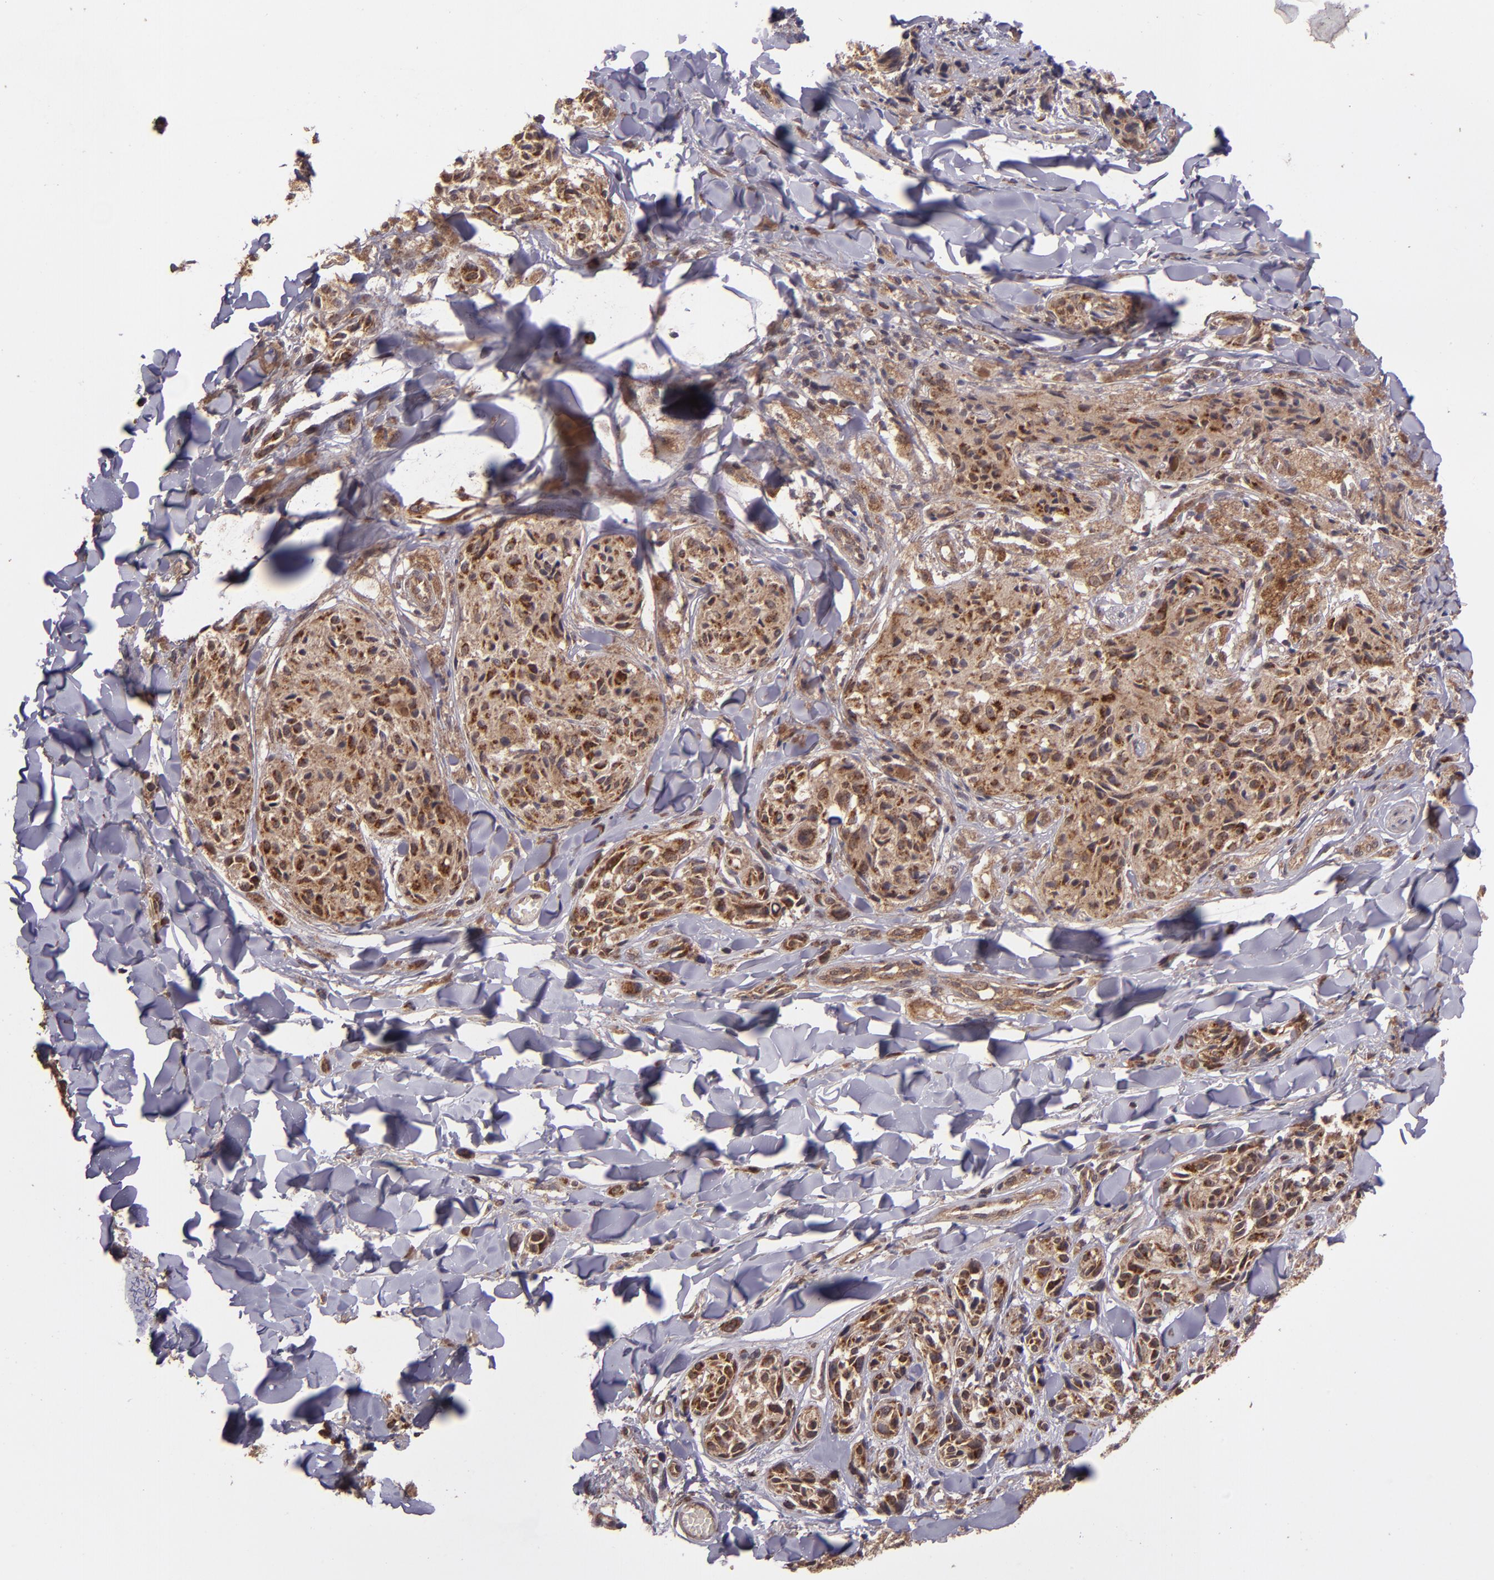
{"staining": {"intensity": "strong", "quantity": ">75%", "location": "cytoplasmic/membranous"}, "tissue": "melanoma", "cell_type": "Tumor cells", "image_type": "cancer", "snomed": [{"axis": "morphology", "description": "Malignant melanoma, Metastatic site"}, {"axis": "topography", "description": "Skin"}], "caption": "Immunohistochemical staining of human melanoma exhibits high levels of strong cytoplasmic/membranous expression in approximately >75% of tumor cells.", "gene": "USP51", "patient": {"sex": "female", "age": 66}}